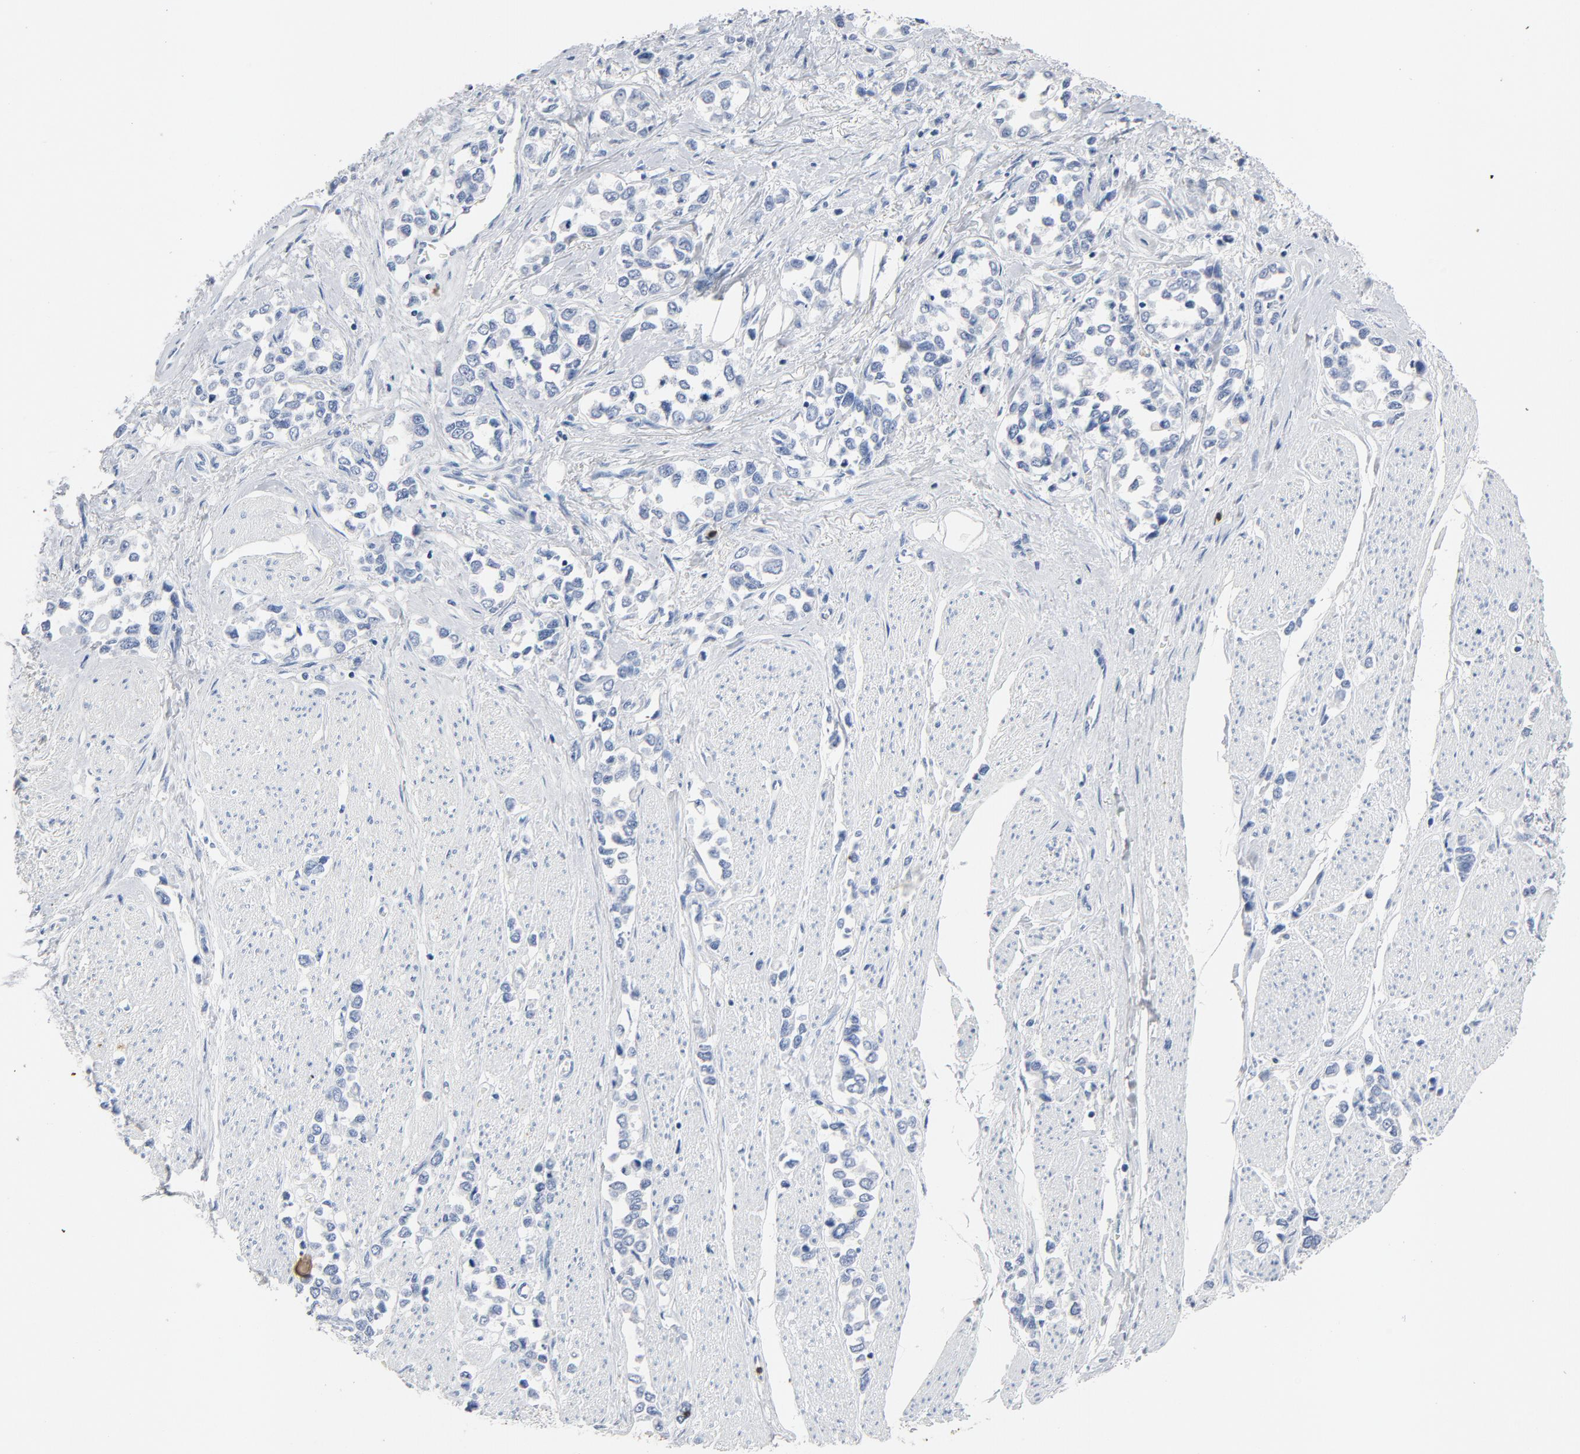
{"staining": {"intensity": "negative", "quantity": "none", "location": "none"}, "tissue": "stomach cancer", "cell_type": "Tumor cells", "image_type": "cancer", "snomed": [{"axis": "morphology", "description": "Adenocarcinoma, NOS"}, {"axis": "topography", "description": "Stomach, upper"}], "caption": "Tumor cells are negative for protein expression in human stomach cancer (adenocarcinoma). (DAB (3,3'-diaminobenzidine) immunohistochemistry (IHC), high magnification).", "gene": "PTPRB", "patient": {"sex": "male", "age": 76}}